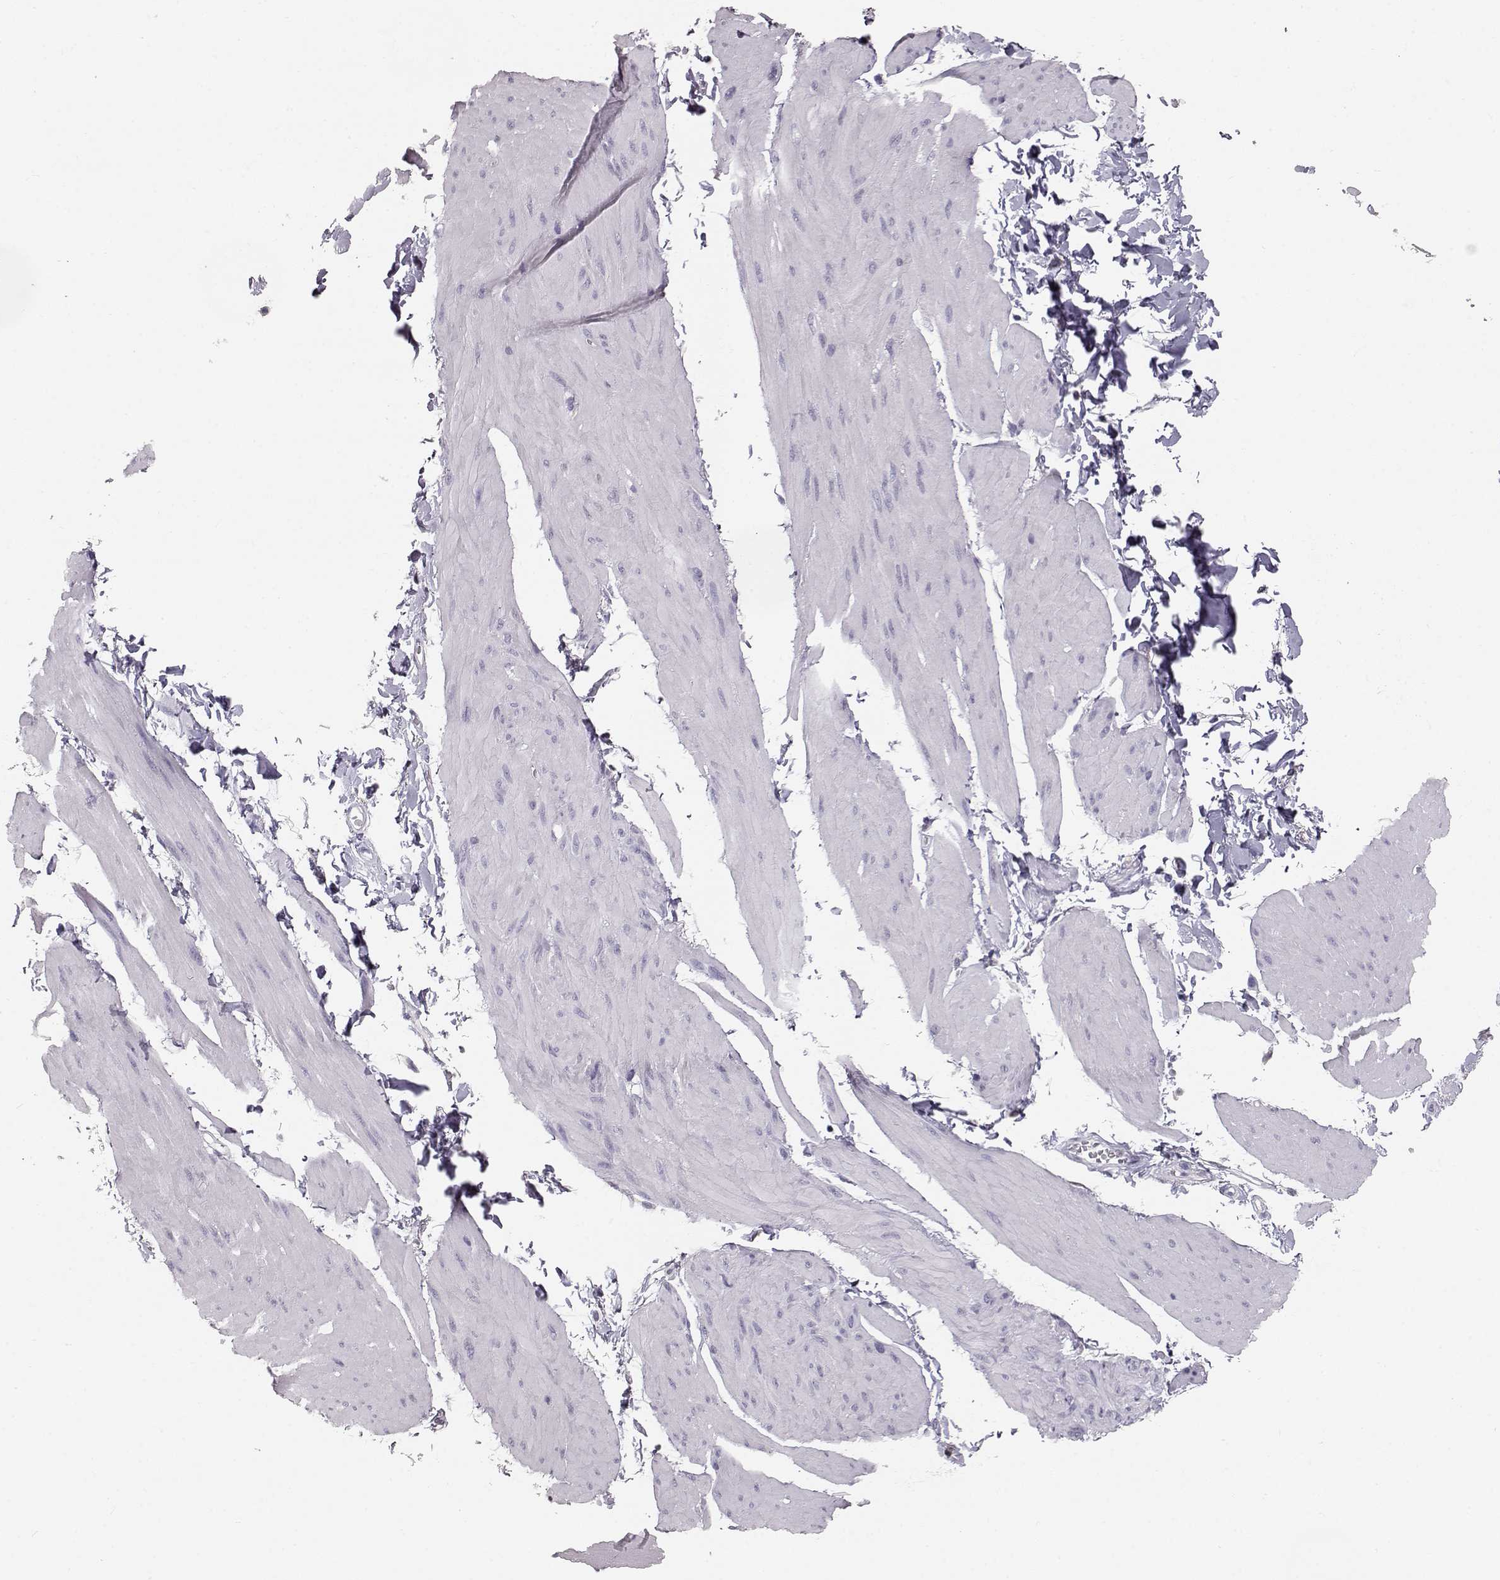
{"staining": {"intensity": "negative", "quantity": "none", "location": "none"}, "tissue": "smooth muscle", "cell_type": "Smooth muscle cells", "image_type": "normal", "snomed": [{"axis": "morphology", "description": "Normal tissue, NOS"}, {"axis": "topography", "description": "Adipose tissue"}, {"axis": "topography", "description": "Smooth muscle"}, {"axis": "topography", "description": "Peripheral nerve tissue"}], "caption": "Protein analysis of unremarkable smooth muscle shows no significant expression in smooth muscle cells.", "gene": "KRT31", "patient": {"sex": "male", "age": 83}}